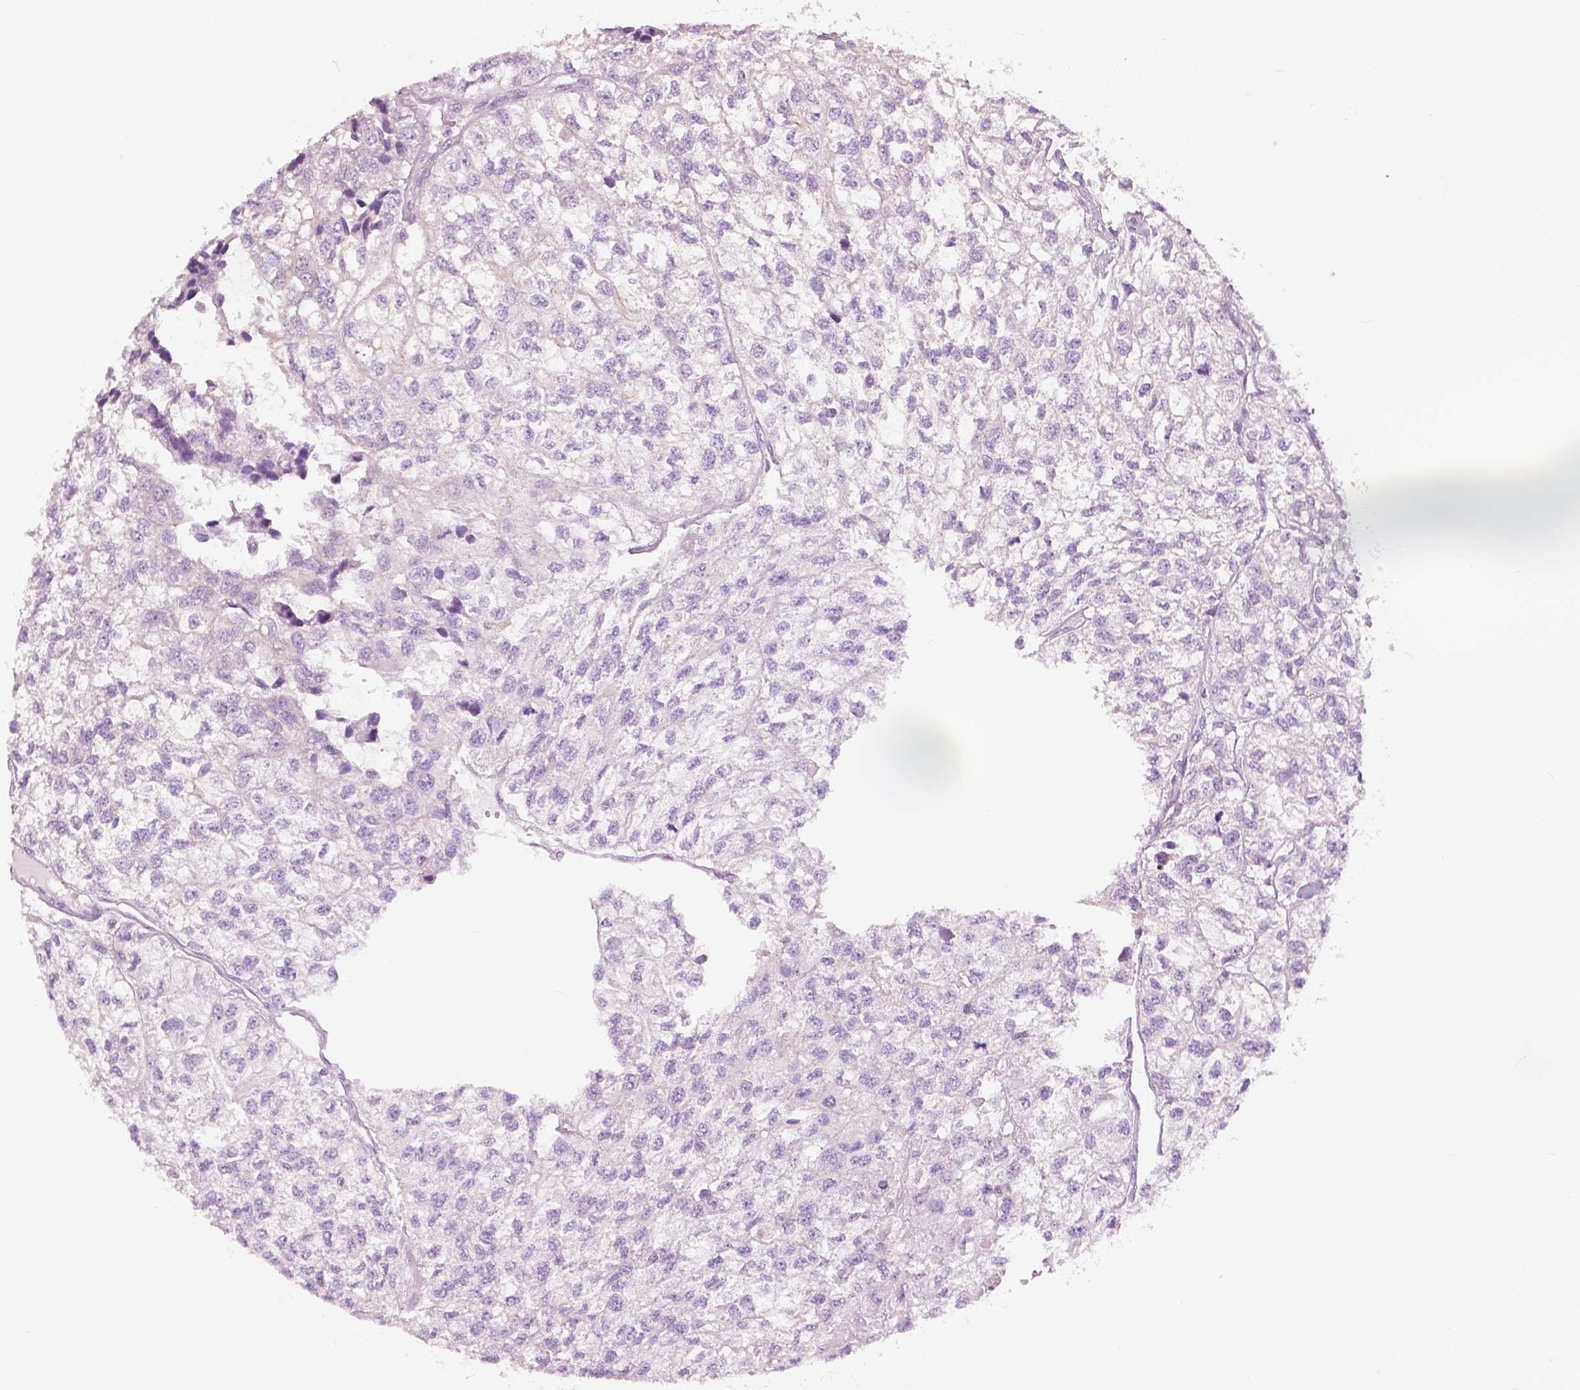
{"staining": {"intensity": "negative", "quantity": "none", "location": "none"}, "tissue": "renal cancer", "cell_type": "Tumor cells", "image_type": "cancer", "snomed": [{"axis": "morphology", "description": "Adenocarcinoma, NOS"}, {"axis": "topography", "description": "Kidney"}], "caption": "Immunohistochemical staining of renal cancer exhibits no significant expression in tumor cells.", "gene": "SLC24A1", "patient": {"sex": "male", "age": 56}}